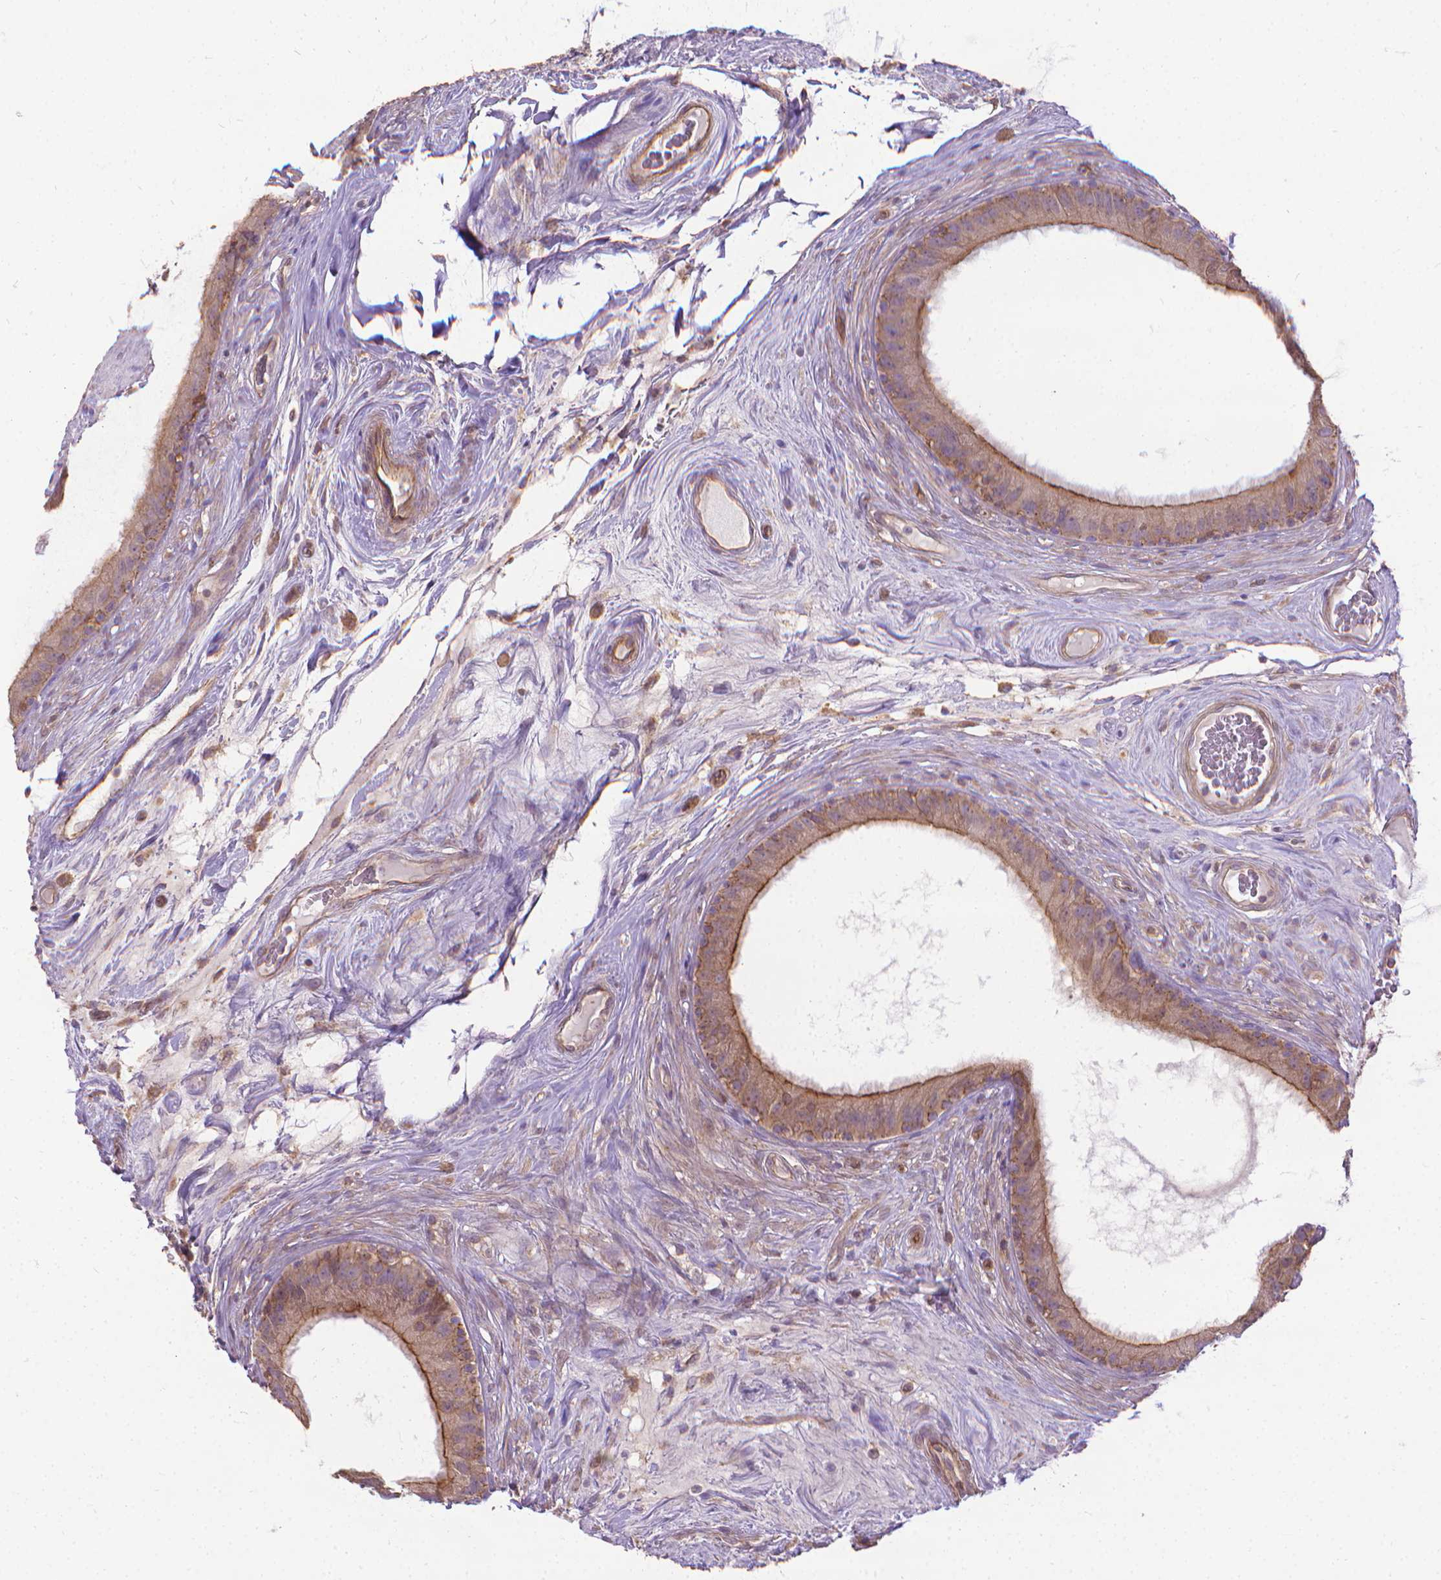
{"staining": {"intensity": "moderate", "quantity": "<25%", "location": "cytoplasmic/membranous"}, "tissue": "epididymis", "cell_type": "Glandular cells", "image_type": "normal", "snomed": [{"axis": "morphology", "description": "Normal tissue, NOS"}, {"axis": "topography", "description": "Epididymis"}], "caption": "A brown stain highlights moderate cytoplasmic/membranous positivity of a protein in glandular cells of normal human epididymis.", "gene": "CFAP299", "patient": {"sex": "male", "age": 59}}